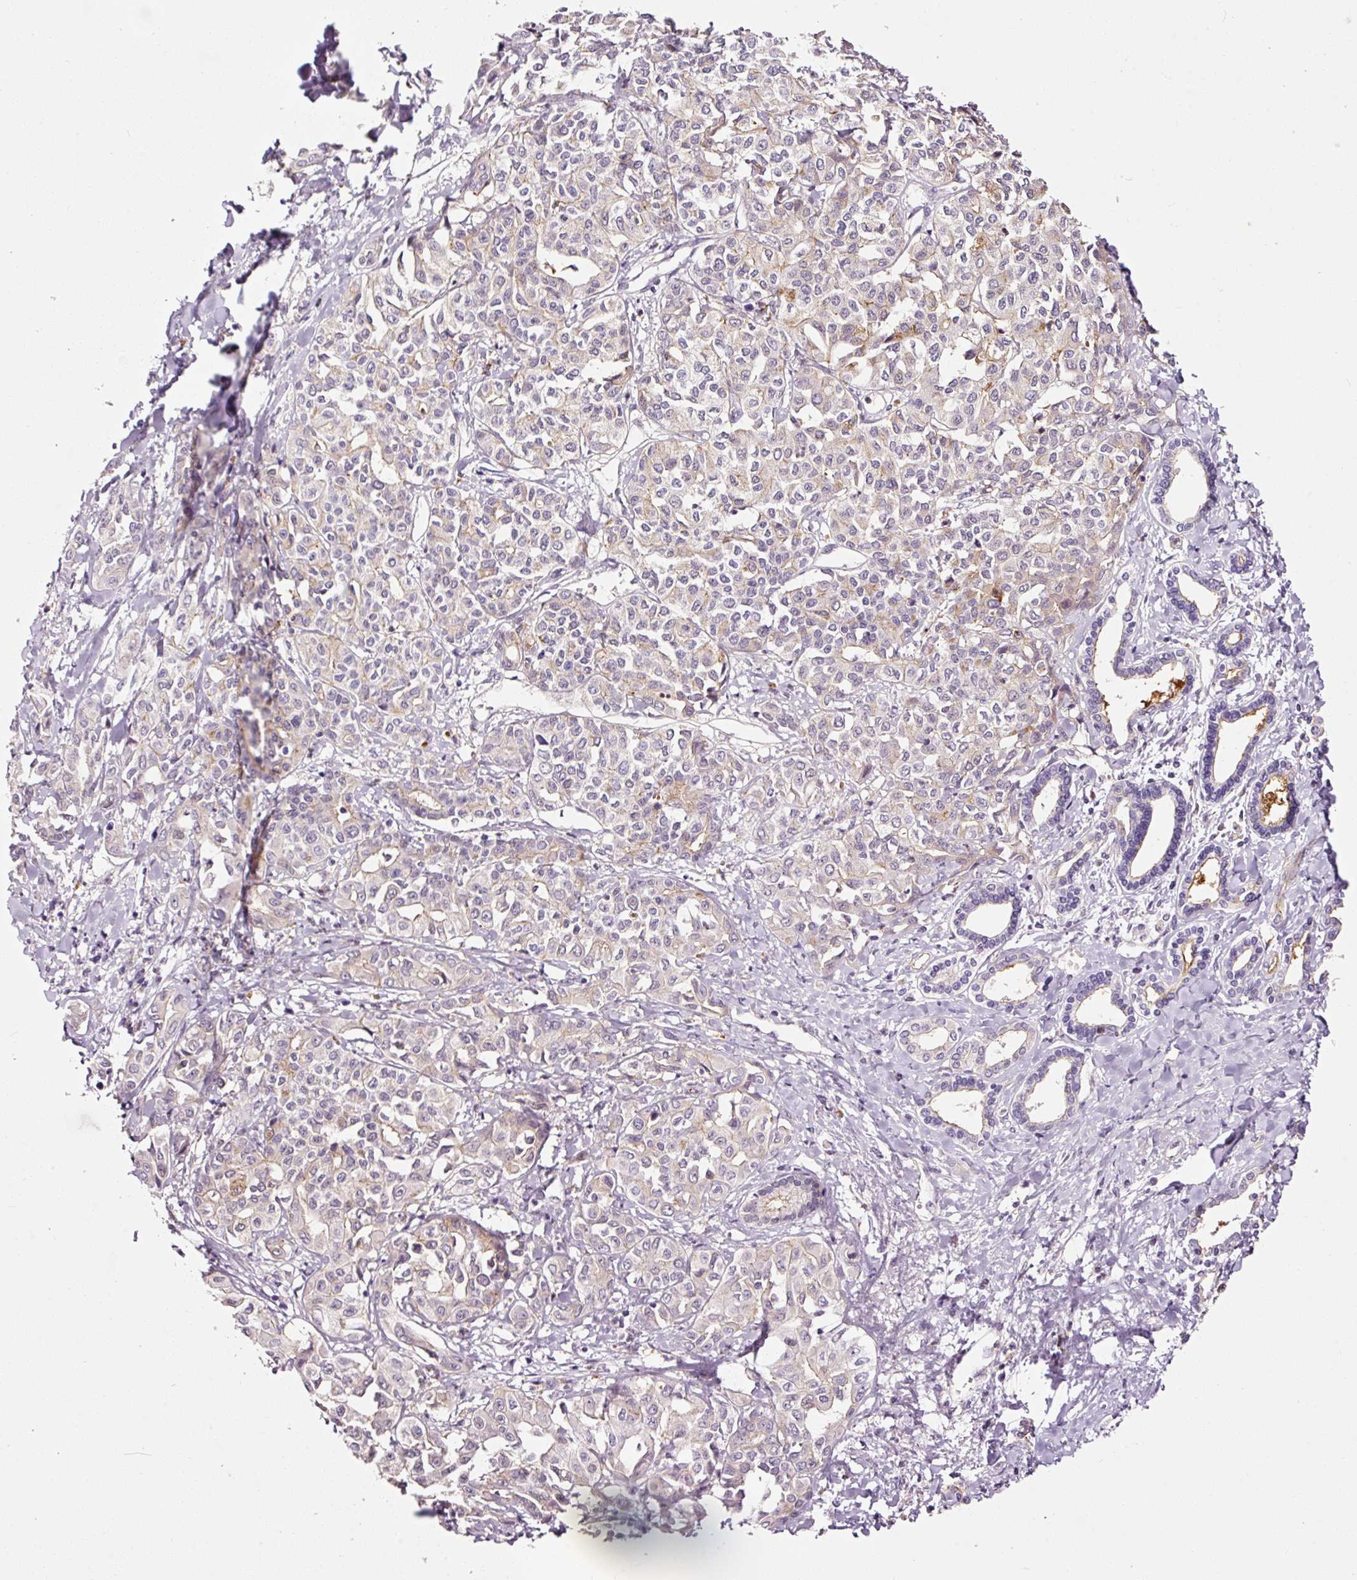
{"staining": {"intensity": "weak", "quantity": "<25%", "location": "cytoplasmic/membranous"}, "tissue": "liver cancer", "cell_type": "Tumor cells", "image_type": "cancer", "snomed": [{"axis": "morphology", "description": "Cholangiocarcinoma"}, {"axis": "topography", "description": "Liver"}], "caption": "There is no significant positivity in tumor cells of liver cholangiocarcinoma.", "gene": "ABCB4", "patient": {"sex": "female", "age": 77}}